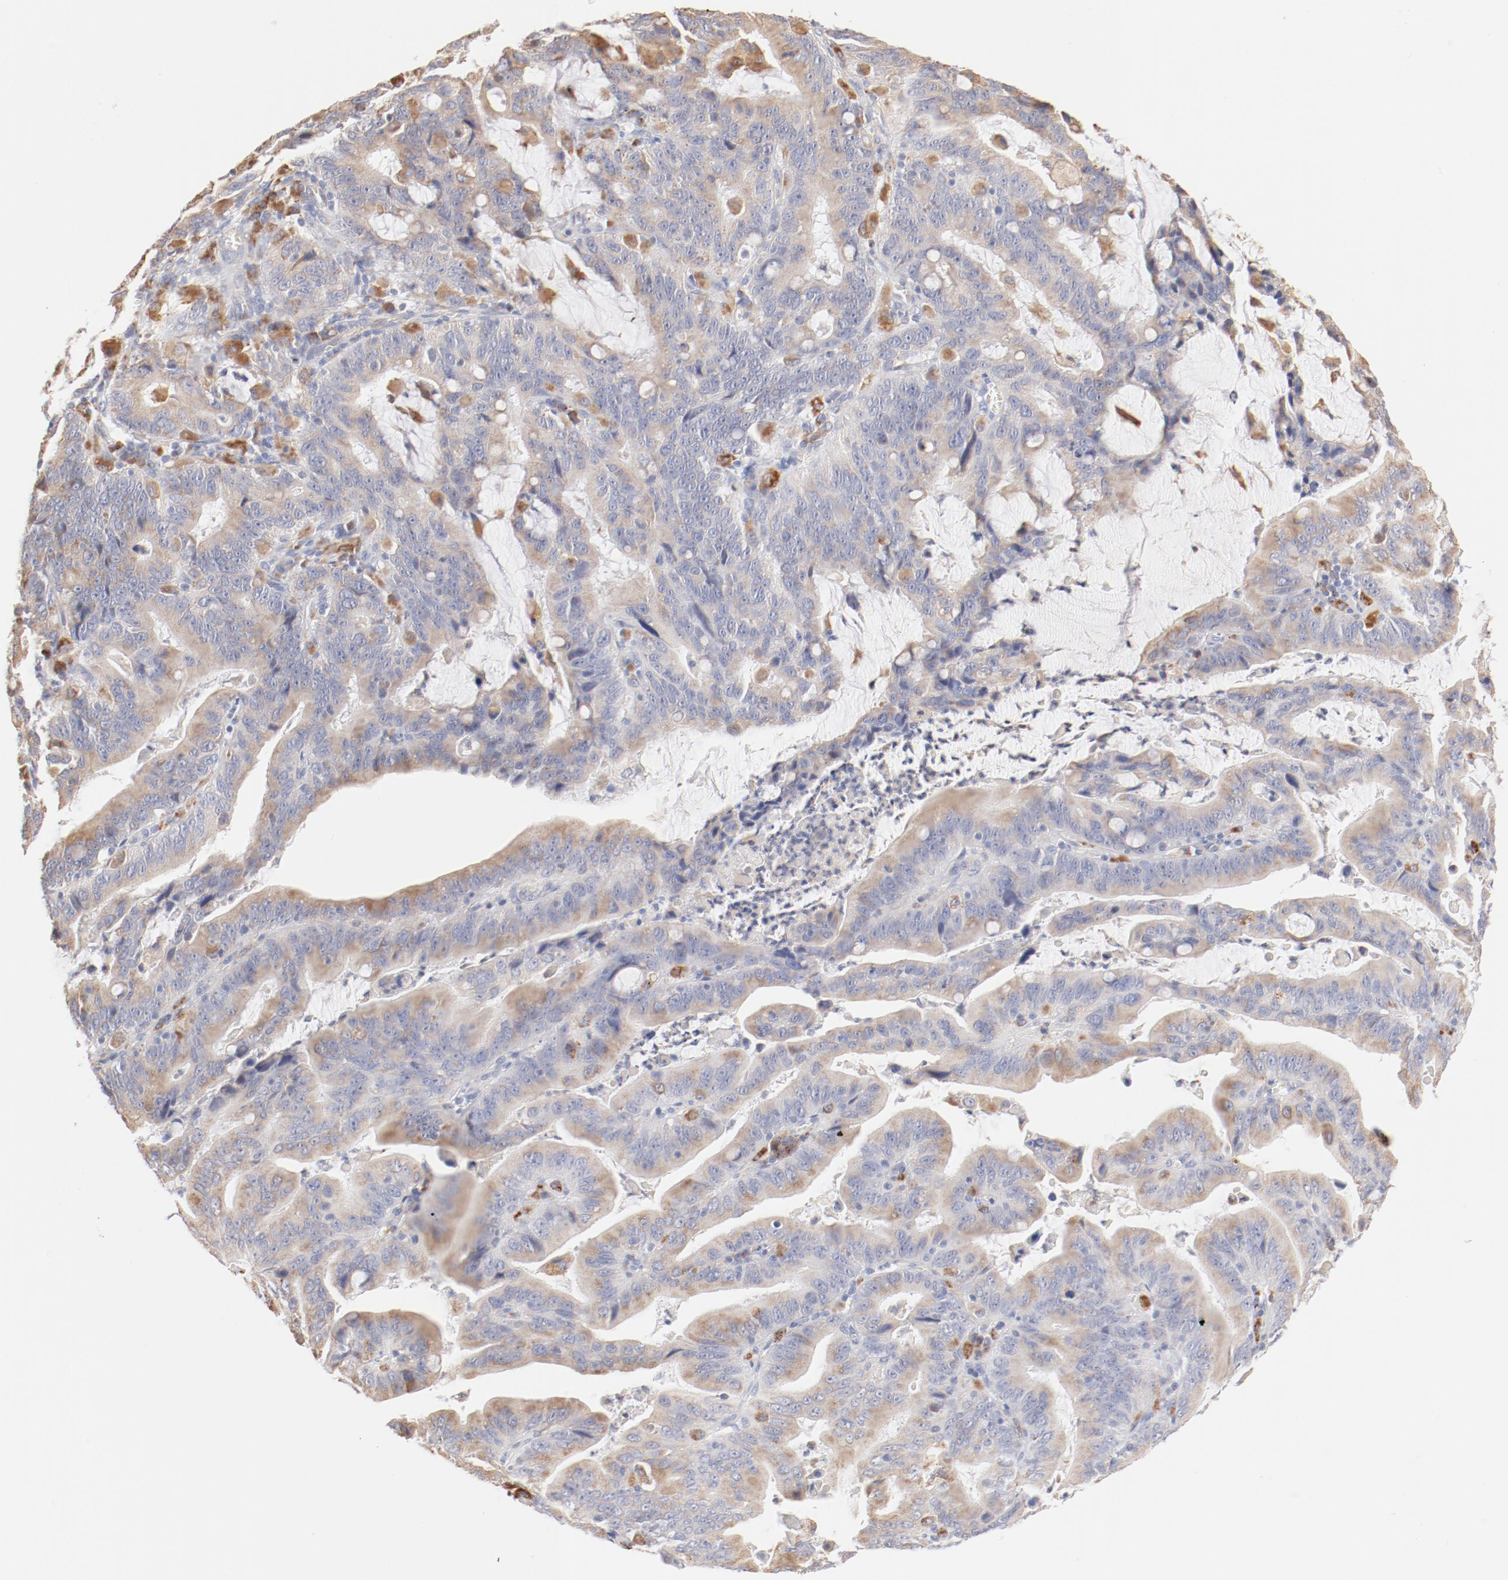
{"staining": {"intensity": "weak", "quantity": ">75%", "location": "cytoplasmic/membranous"}, "tissue": "stomach cancer", "cell_type": "Tumor cells", "image_type": "cancer", "snomed": [{"axis": "morphology", "description": "Adenocarcinoma, NOS"}, {"axis": "topography", "description": "Stomach, upper"}], "caption": "Tumor cells exhibit low levels of weak cytoplasmic/membranous expression in about >75% of cells in human stomach cancer (adenocarcinoma).", "gene": "CTSH", "patient": {"sex": "male", "age": 63}}